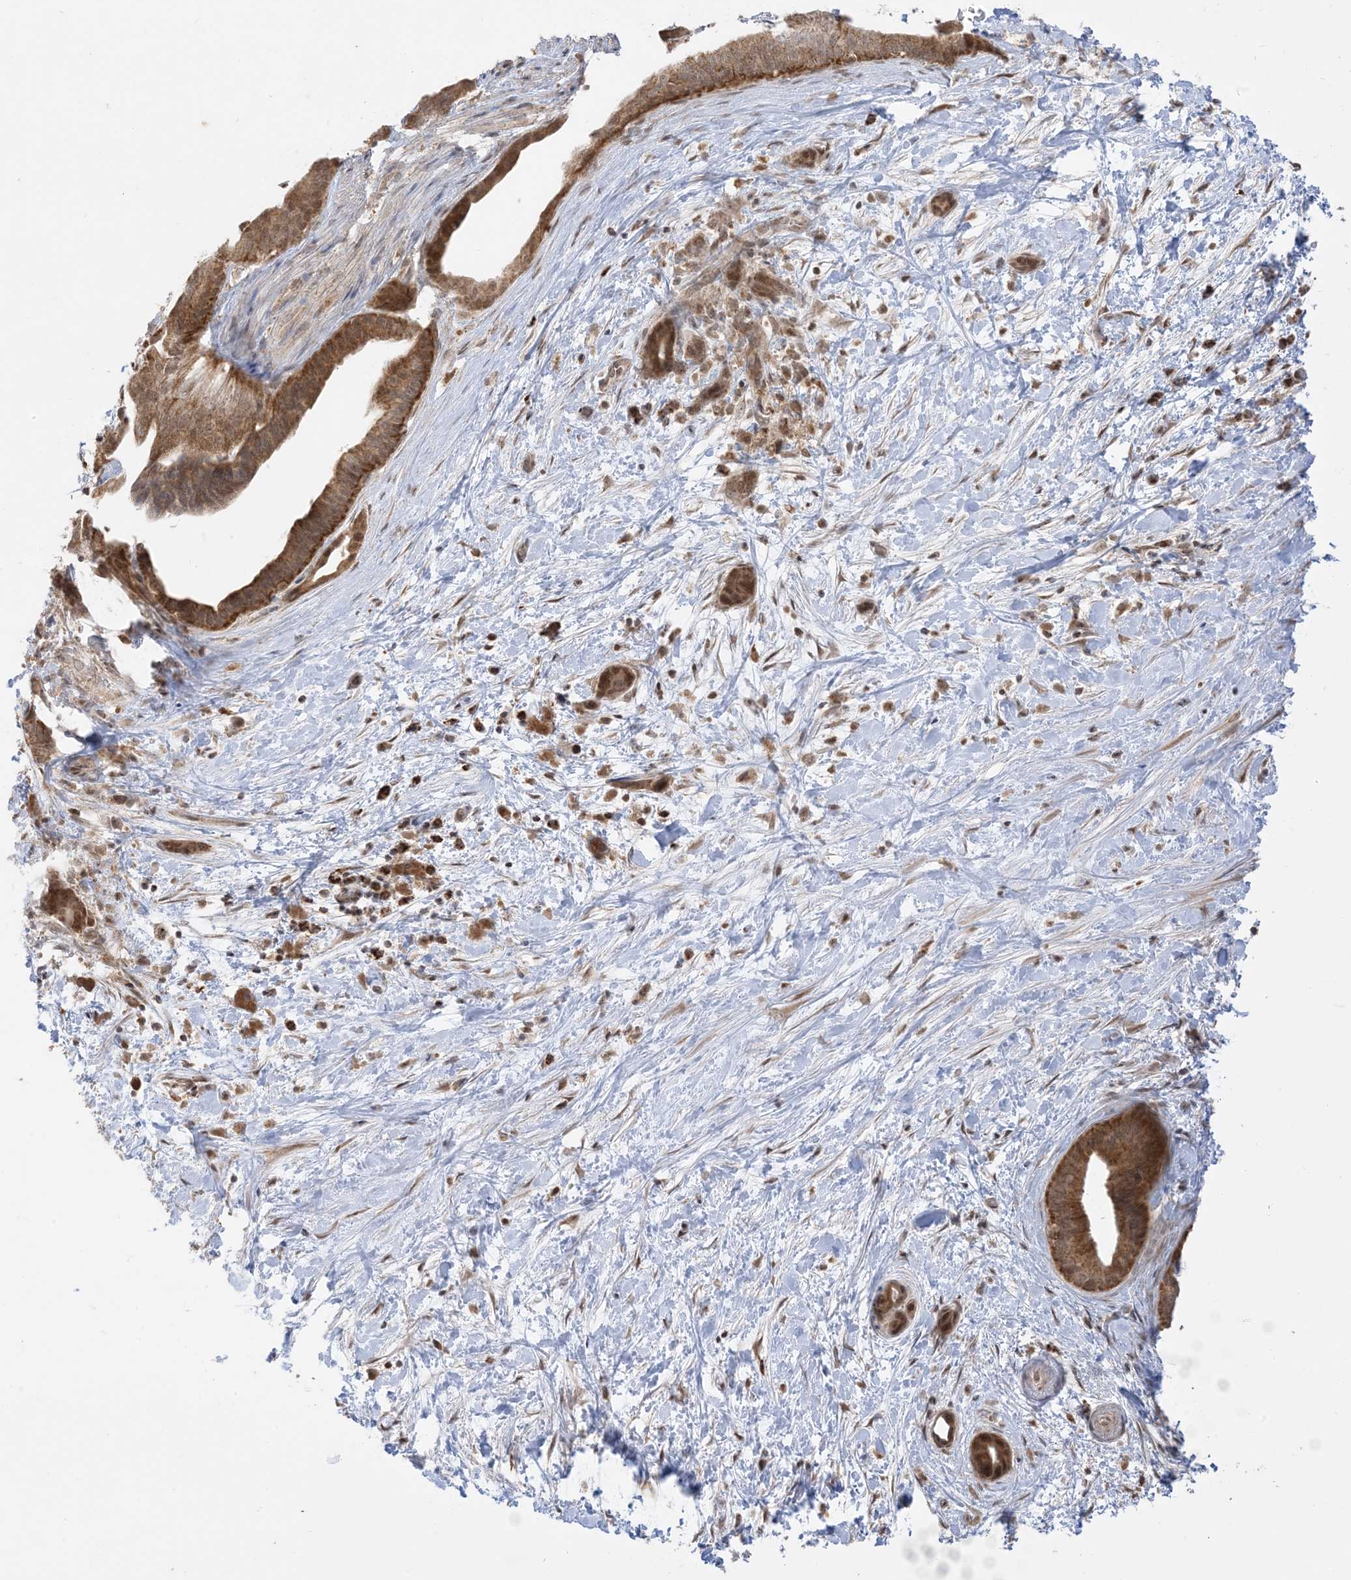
{"staining": {"intensity": "moderate", "quantity": ">75%", "location": "cytoplasmic/membranous"}, "tissue": "pancreatic cancer", "cell_type": "Tumor cells", "image_type": "cancer", "snomed": [{"axis": "morphology", "description": "Normal tissue, NOS"}, {"axis": "morphology", "description": "Adenocarcinoma, NOS"}, {"axis": "topography", "description": "Pancreas"}, {"axis": "topography", "description": "Peripheral nerve tissue"}], "caption": "Pancreatic adenocarcinoma stained with a brown dye demonstrates moderate cytoplasmic/membranous positive expression in about >75% of tumor cells.", "gene": "KANSL3", "patient": {"sex": "female", "age": 63}}